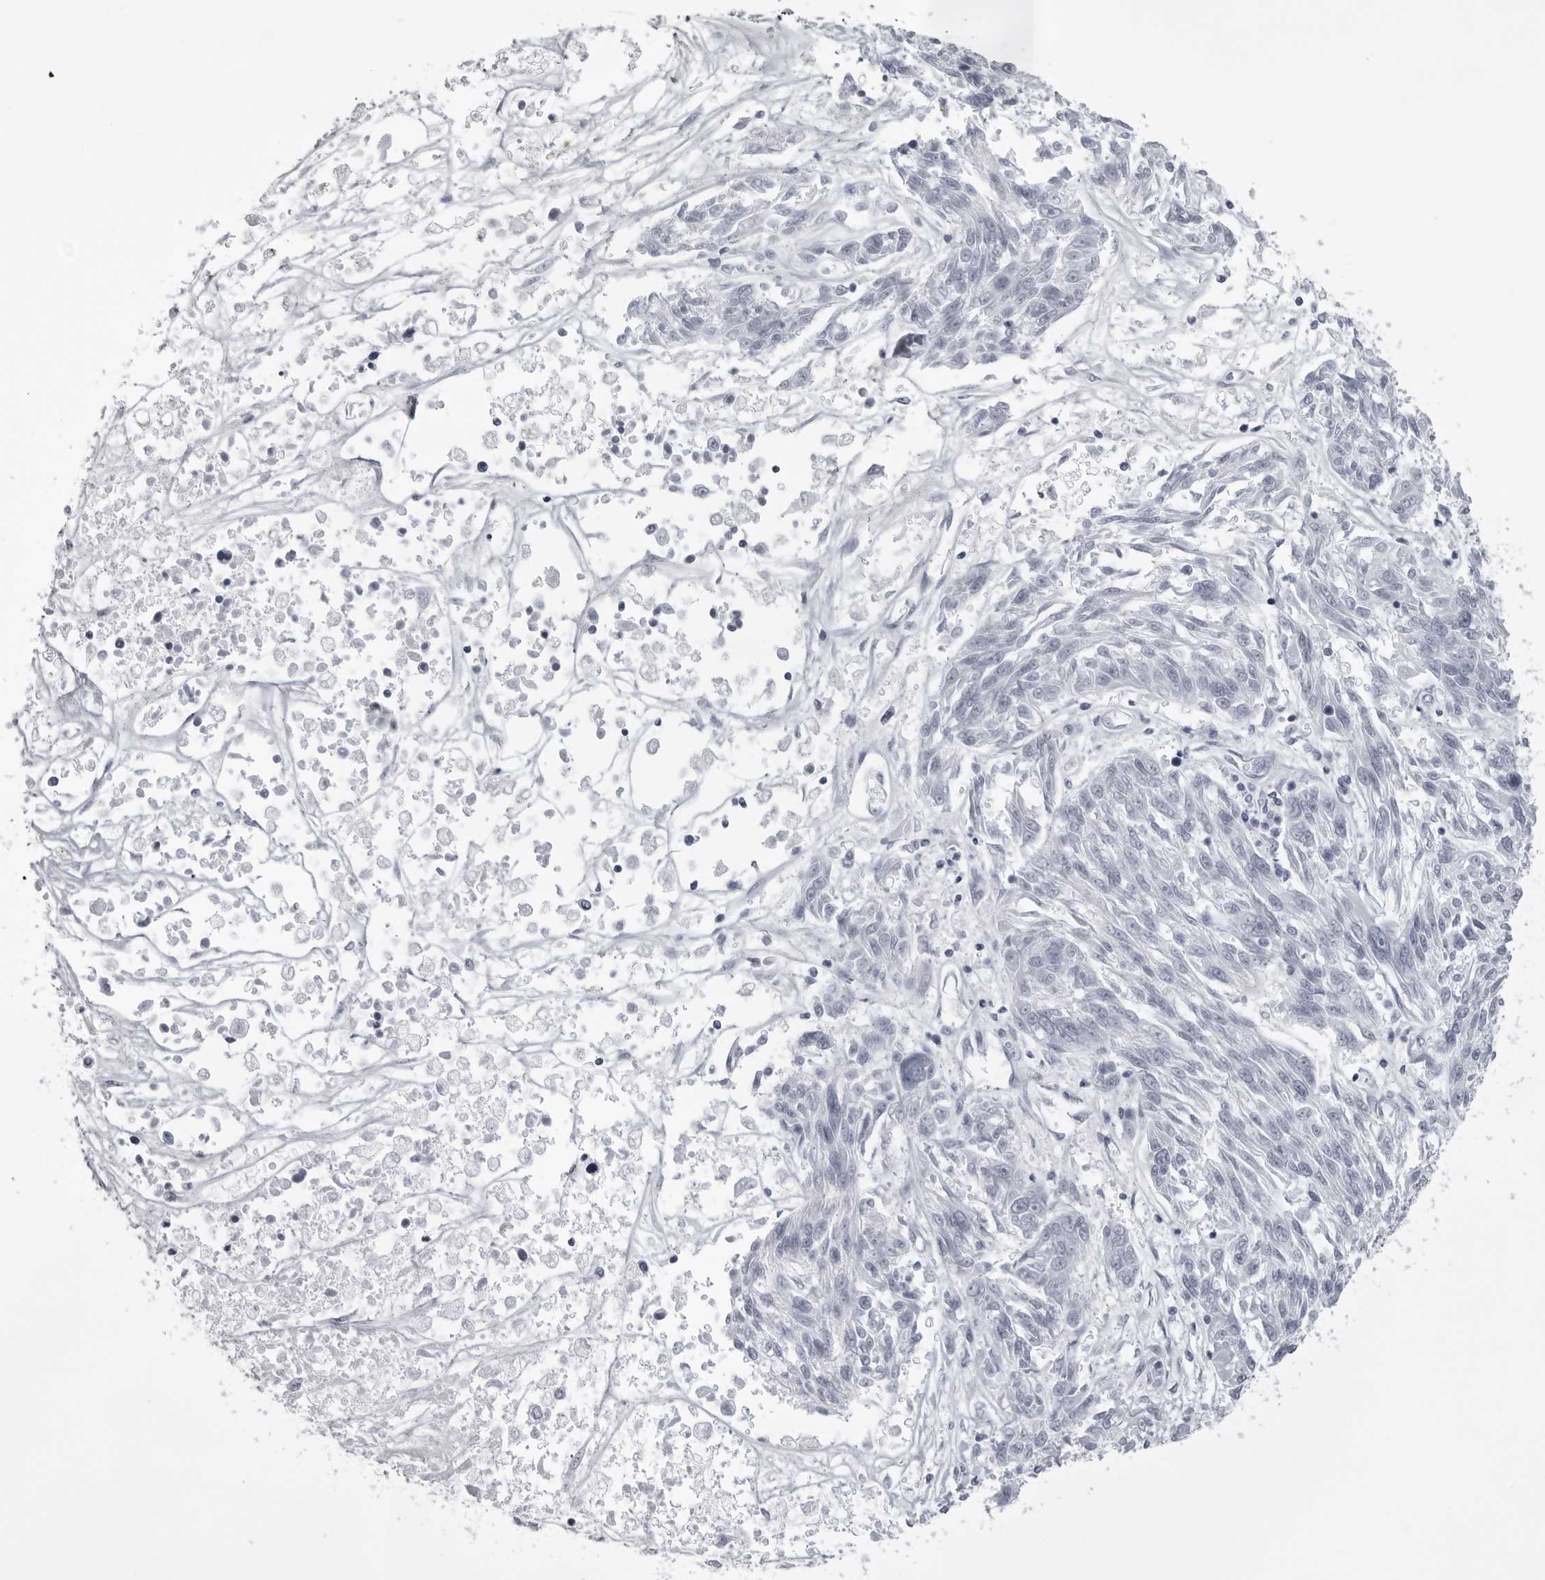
{"staining": {"intensity": "negative", "quantity": "none", "location": "none"}, "tissue": "melanoma", "cell_type": "Tumor cells", "image_type": "cancer", "snomed": [{"axis": "morphology", "description": "Malignant melanoma, NOS"}, {"axis": "topography", "description": "Skin"}], "caption": "Tumor cells show no significant protein staining in melanoma.", "gene": "UROD", "patient": {"sex": "male", "age": 53}}